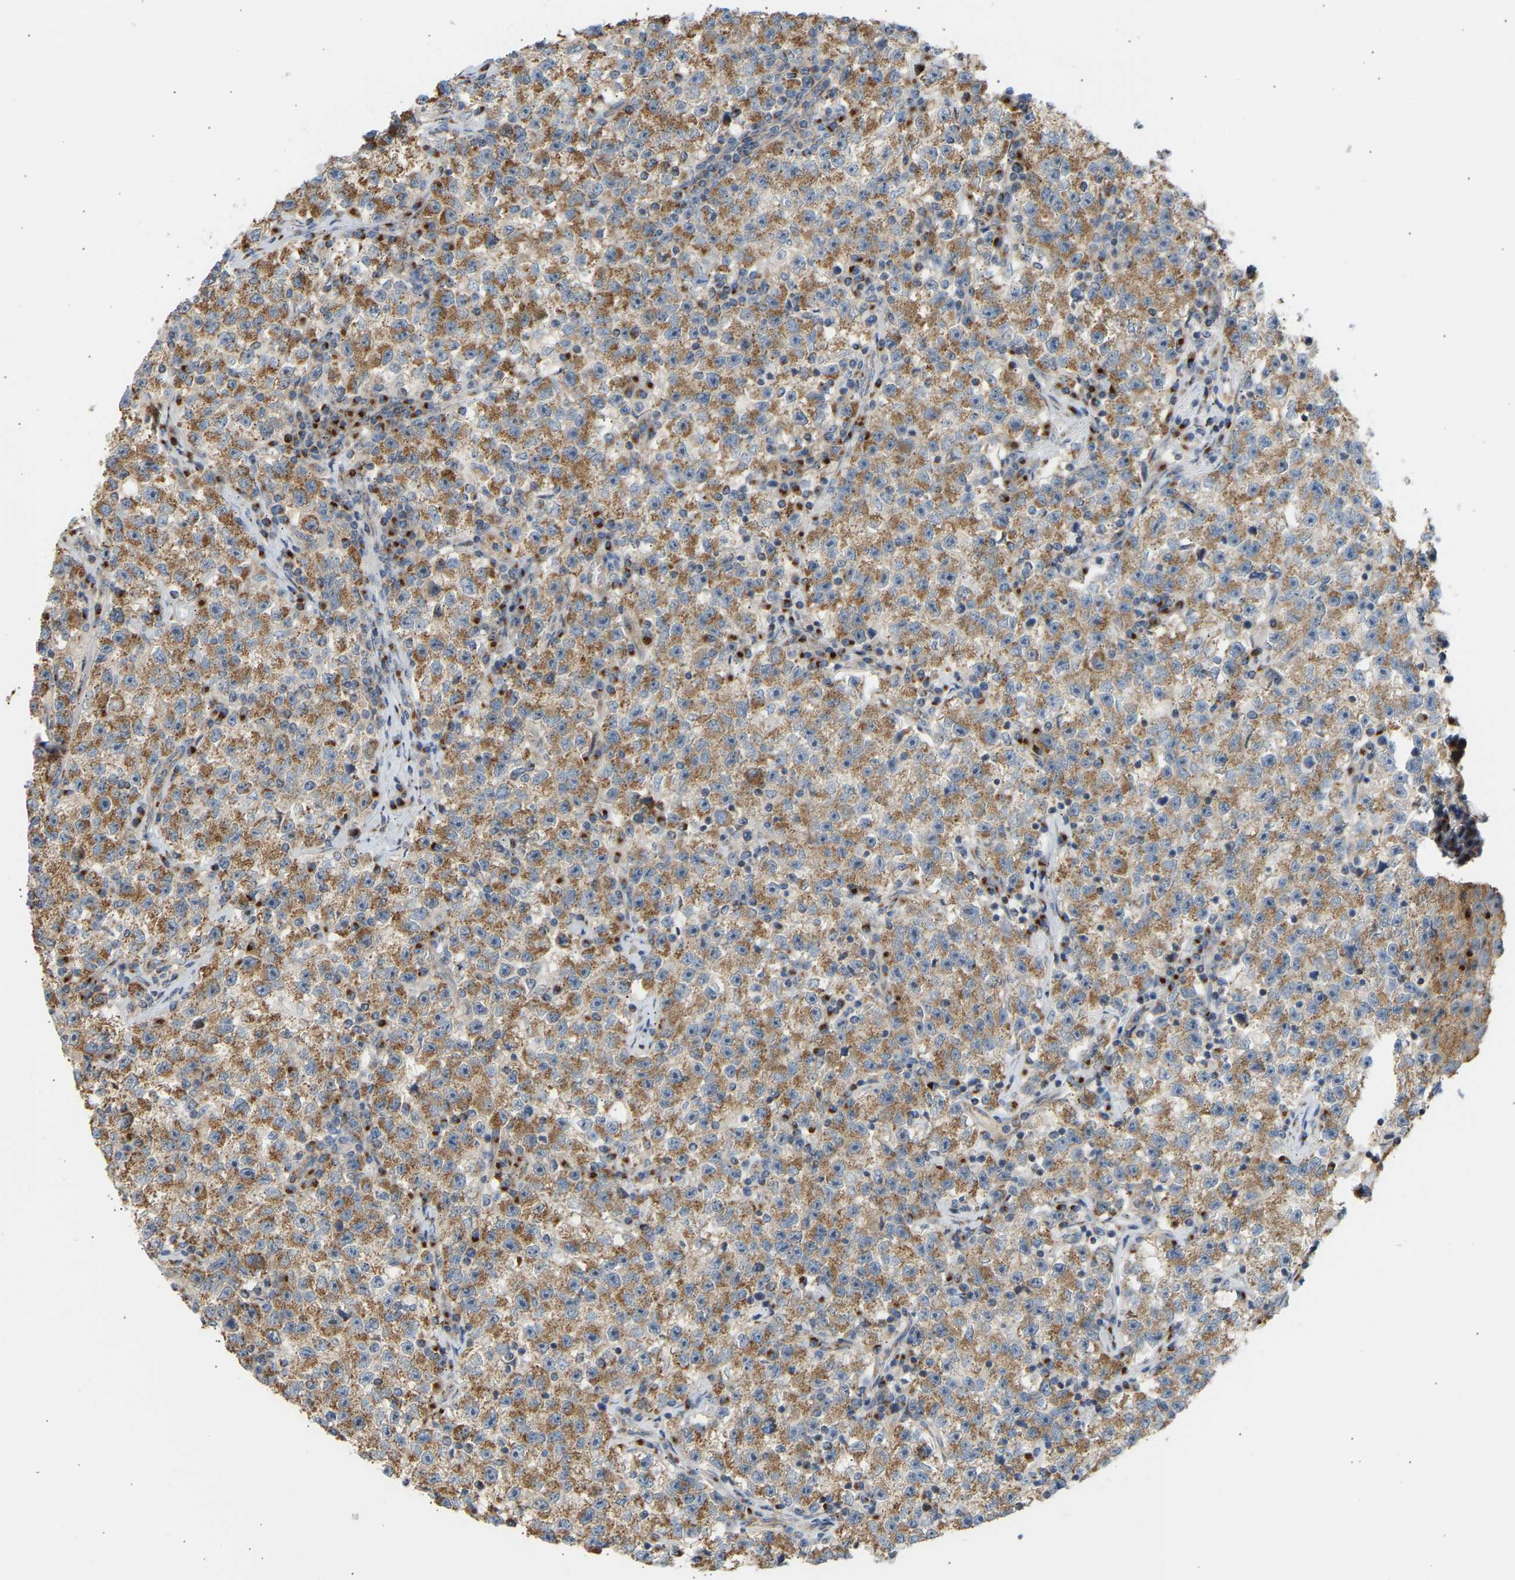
{"staining": {"intensity": "moderate", "quantity": ">75%", "location": "cytoplasmic/membranous"}, "tissue": "testis cancer", "cell_type": "Tumor cells", "image_type": "cancer", "snomed": [{"axis": "morphology", "description": "Seminoma, NOS"}, {"axis": "topography", "description": "Testis"}], "caption": "Immunohistochemical staining of testis cancer (seminoma) exhibits moderate cytoplasmic/membranous protein positivity in about >75% of tumor cells.", "gene": "YIPF2", "patient": {"sex": "male", "age": 22}}